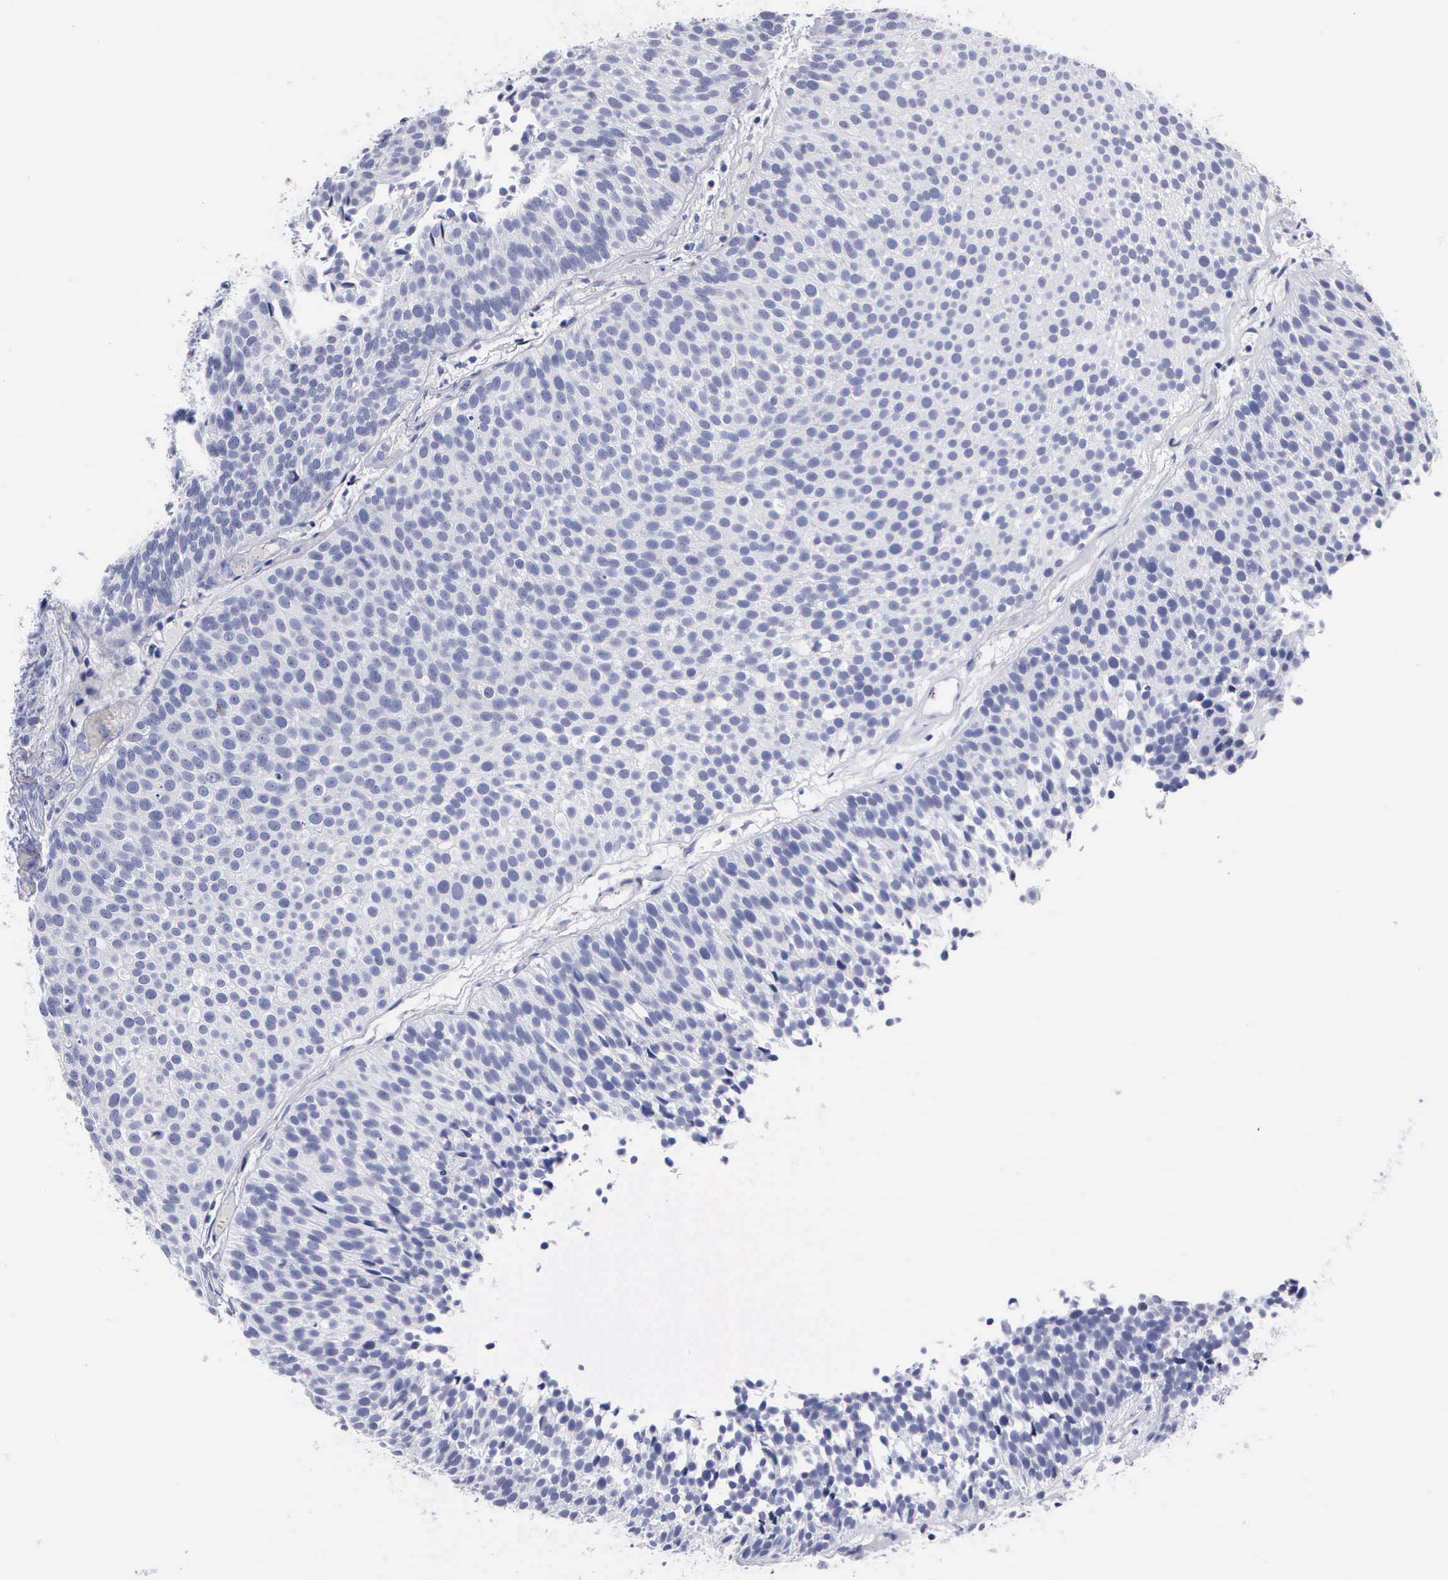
{"staining": {"intensity": "negative", "quantity": "none", "location": "none"}, "tissue": "urothelial cancer", "cell_type": "Tumor cells", "image_type": "cancer", "snomed": [{"axis": "morphology", "description": "Urothelial carcinoma, Low grade"}, {"axis": "topography", "description": "Urinary bladder"}], "caption": "A micrograph of human urothelial cancer is negative for staining in tumor cells.", "gene": "CYP19A1", "patient": {"sex": "male", "age": 85}}